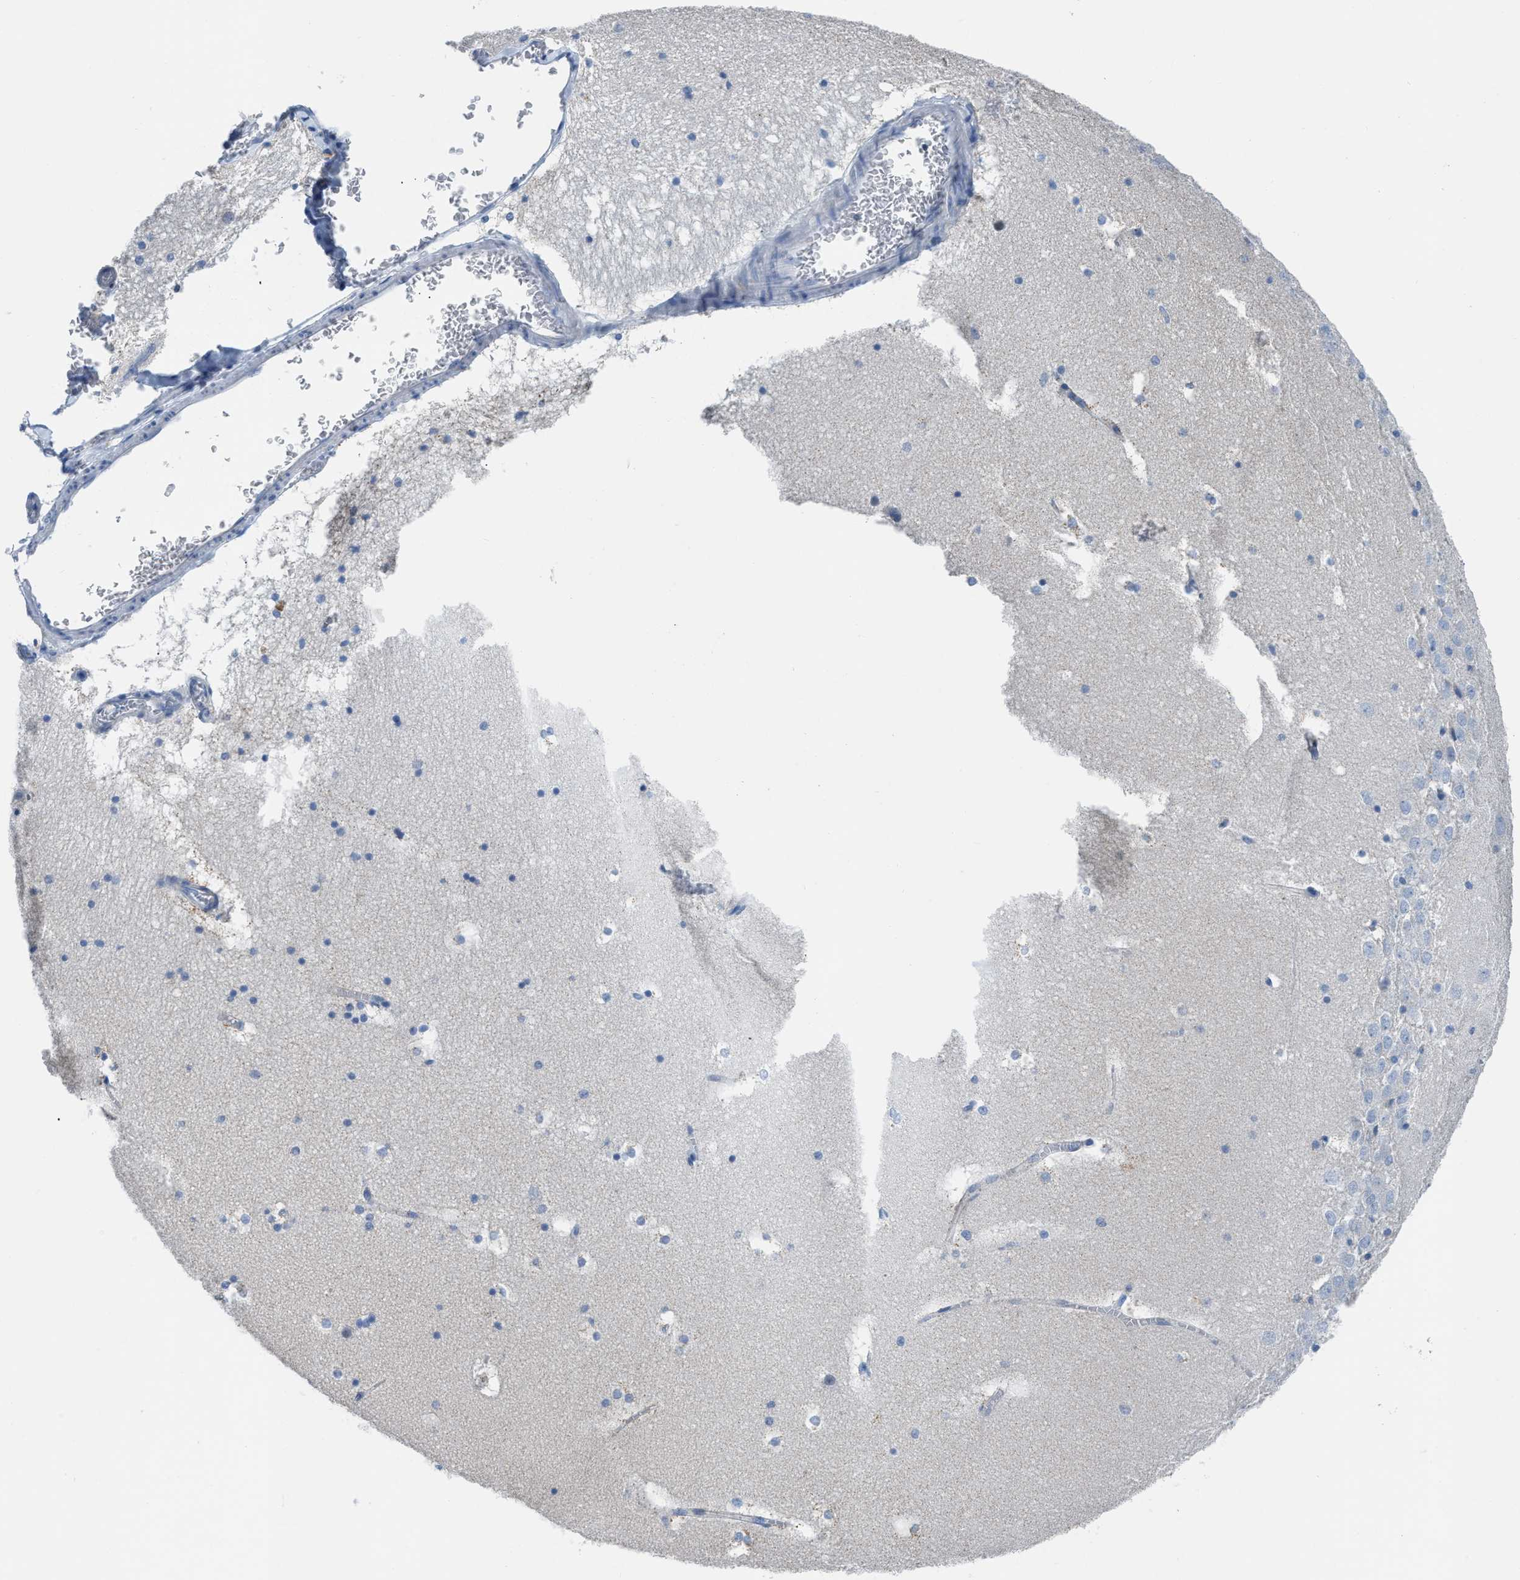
{"staining": {"intensity": "negative", "quantity": "none", "location": "none"}, "tissue": "hippocampus", "cell_type": "Glial cells", "image_type": "normal", "snomed": [{"axis": "morphology", "description": "Normal tissue, NOS"}, {"axis": "topography", "description": "Hippocampus"}], "caption": "A high-resolution micrograph shows IHC staining of normal hippocampus, which exhibits no significant expression in glial cells.", "gene": "ETFA", "patient": {"sex": "male", "age": 45}}